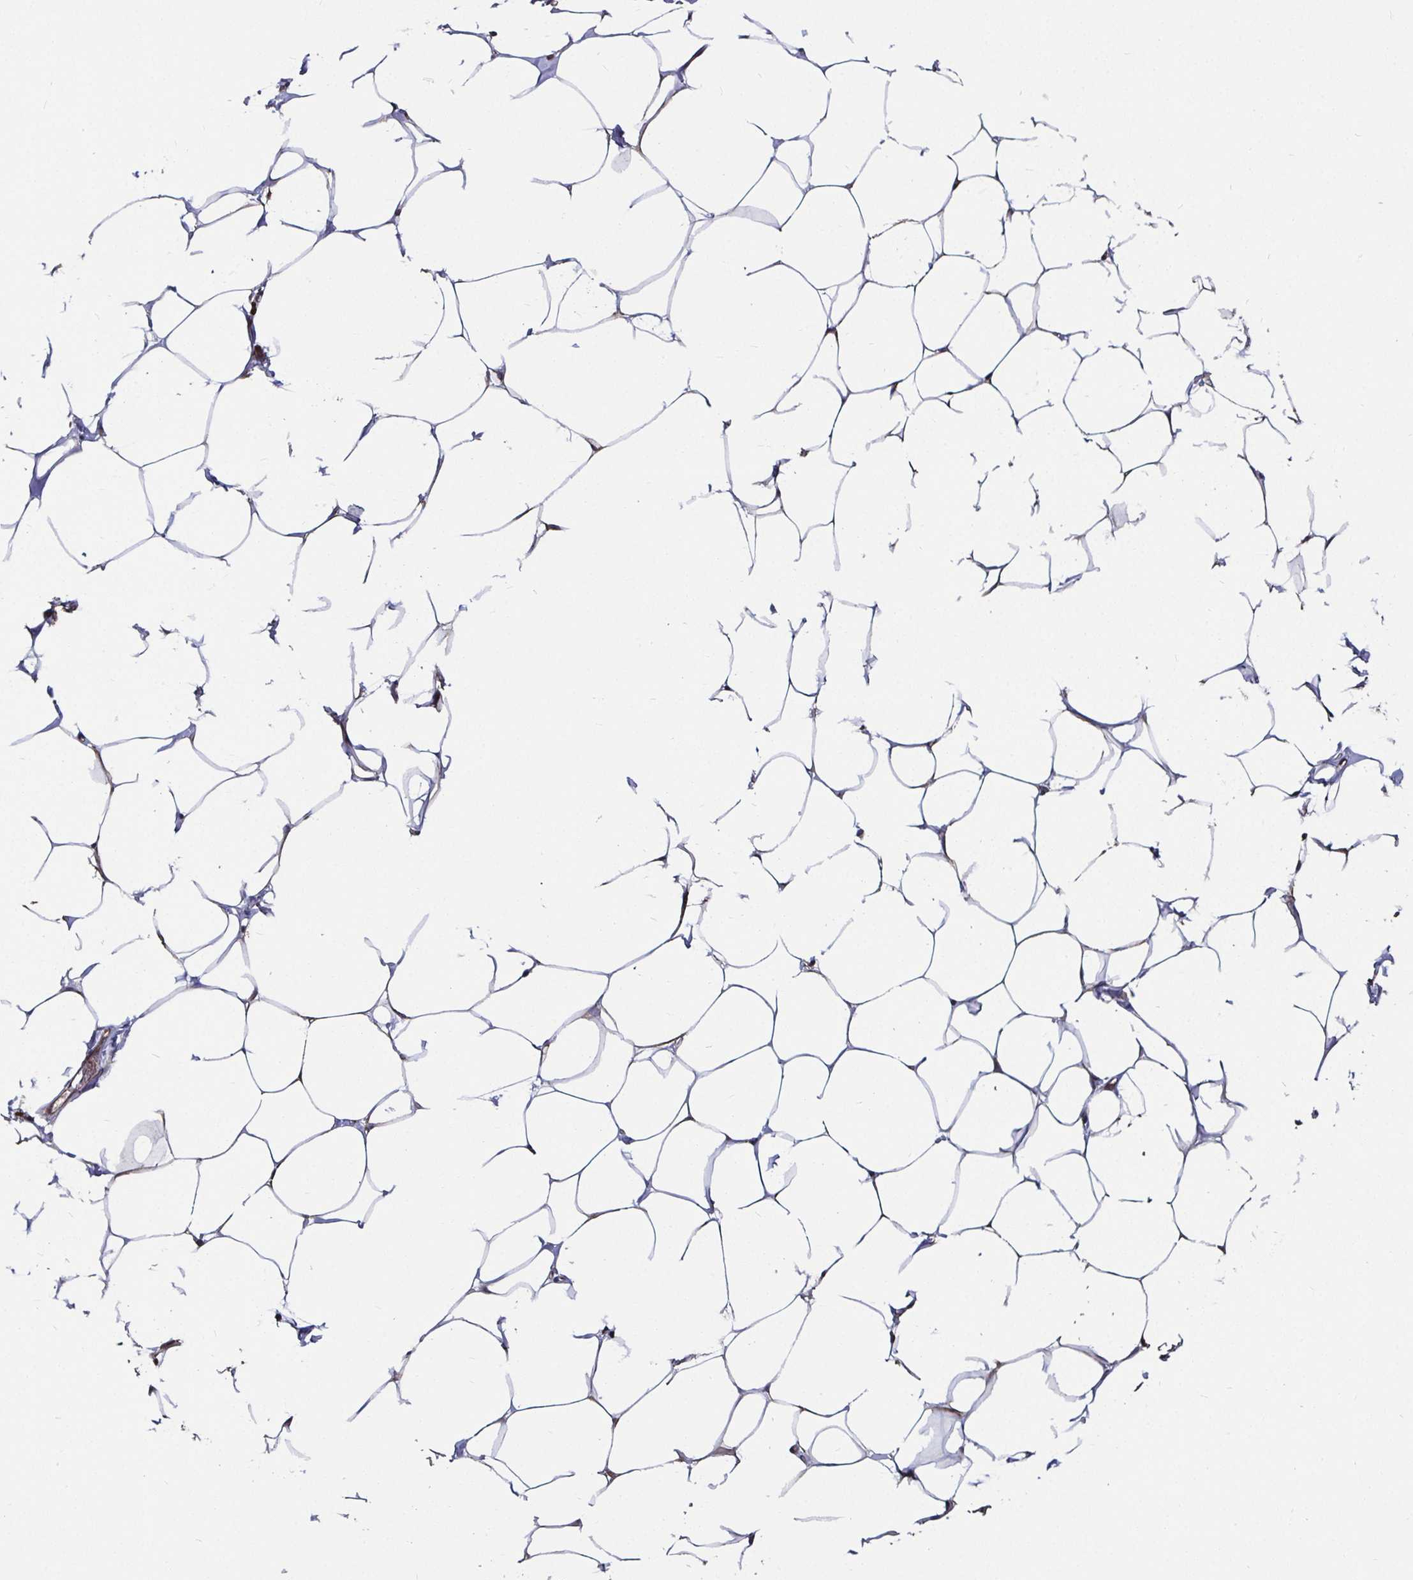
{"staining": {"intensity": "negative", "quantity": "none", "location": "none"}, "tissue": "breast", "cell_type": "Adipocytes", "image_type": "normal", "snomed": [{"axis": "morphology", "description": "Normal tissue, NOS"}, {"axis": "topography", "description": "Breast"}], "caption": "Image shows no significant protein expression in adipocytes of normal breast. The staining was performed using DAB (3,3'-diaminobenzidine) to visualize the protein expression in brown, while the nuclei were stained in blue with hematoxylin (Magnification: 20x).", "gene": "MLST8", "patient": {"sex": "female", "age": 27}}